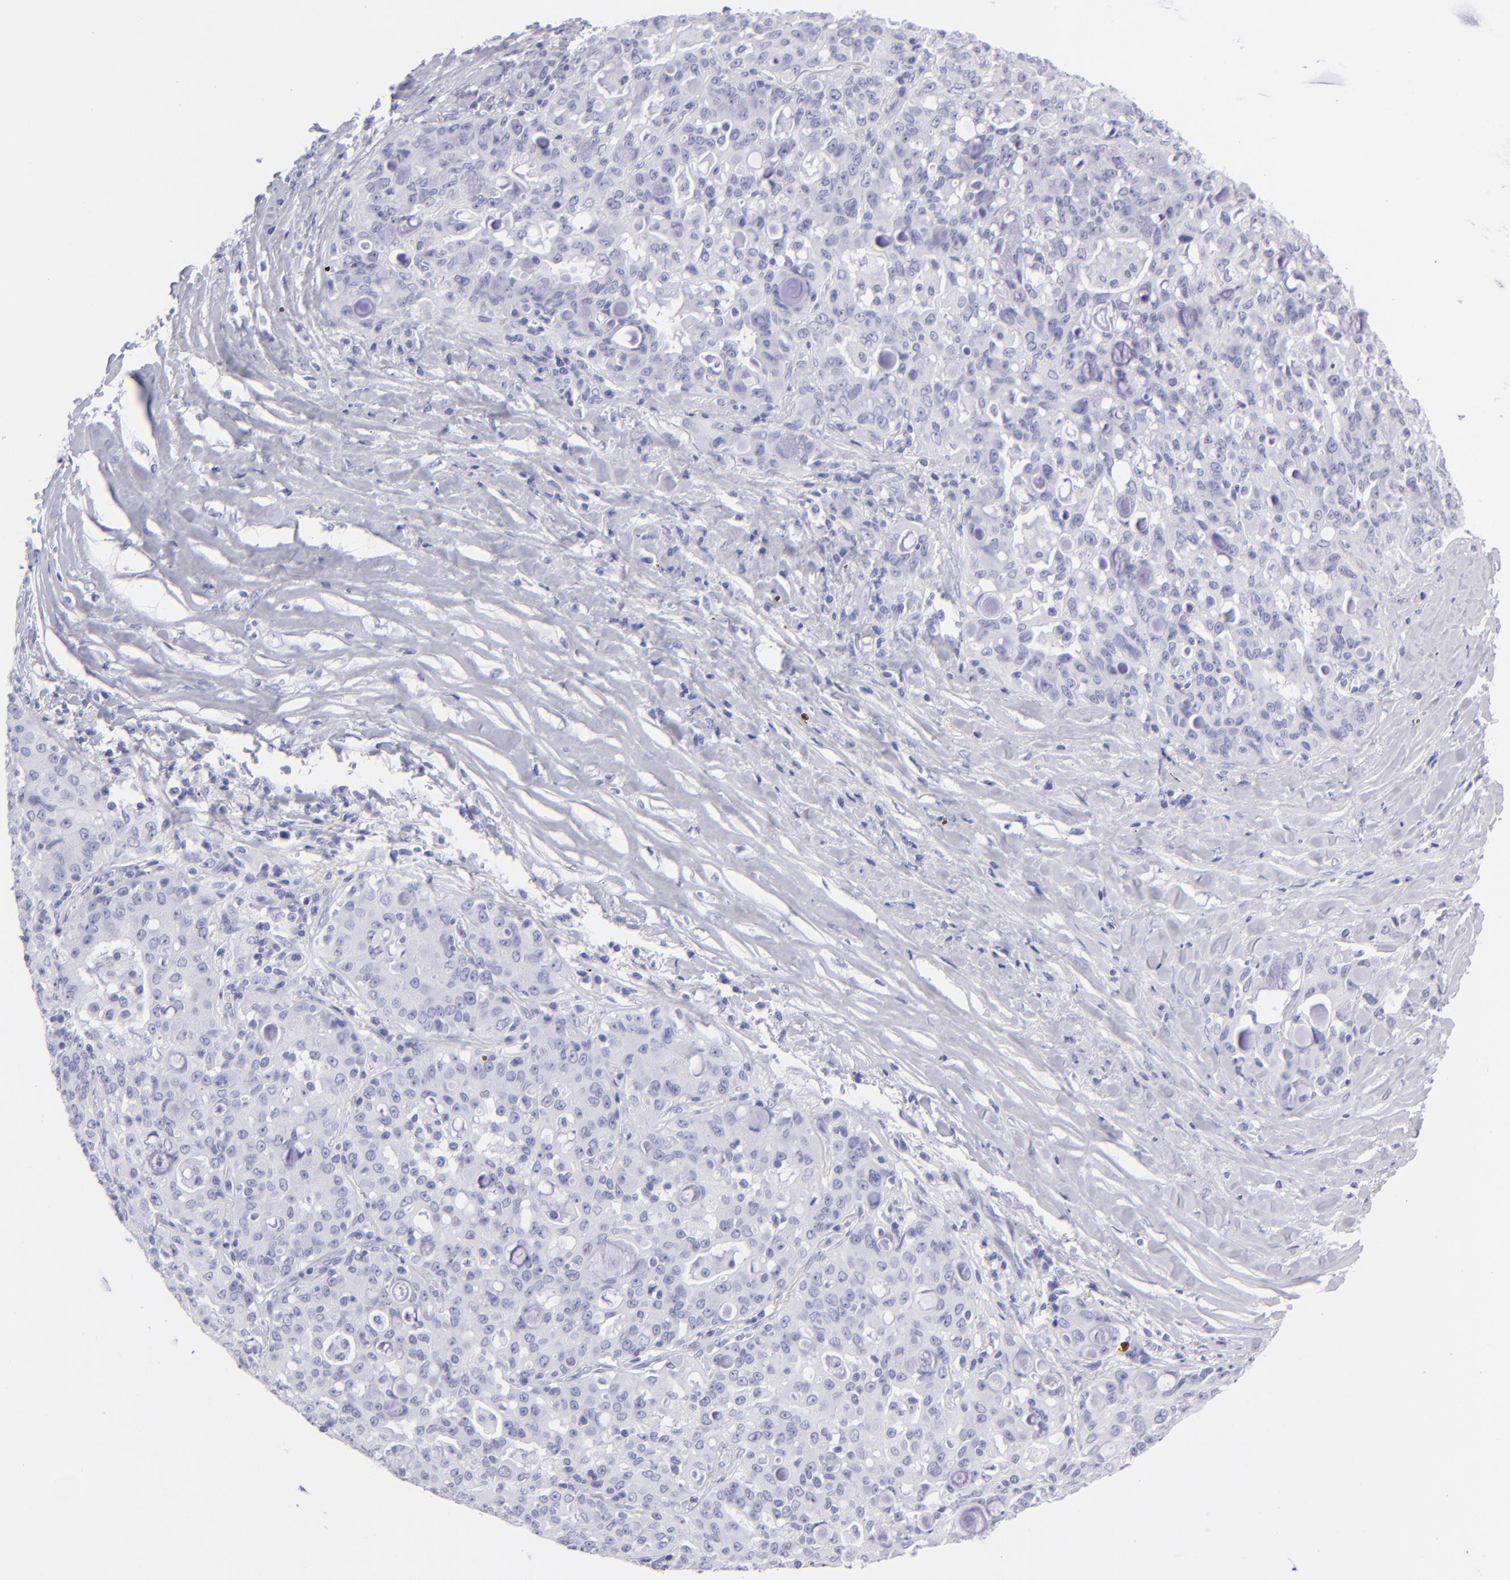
{"staining": {"intensity": "negative", "quantity": "none", "location": "none"}, "tissue": "lung cancer", "cell_type": "Tumor cells", "image_type": "cancer", "snomed": [{"axis": "morphology", "description": "Adenocarcinoma, NOS"}, {"axis": "topography", "description": "Lung"}], "caption": "Human lung cancer (adenocarcinoma) stained for a protein using immunohistochemistry shows no expression in tumor cells.", "gene": "SLC1A3", "patient": {"sex": "female", "age": 44}}